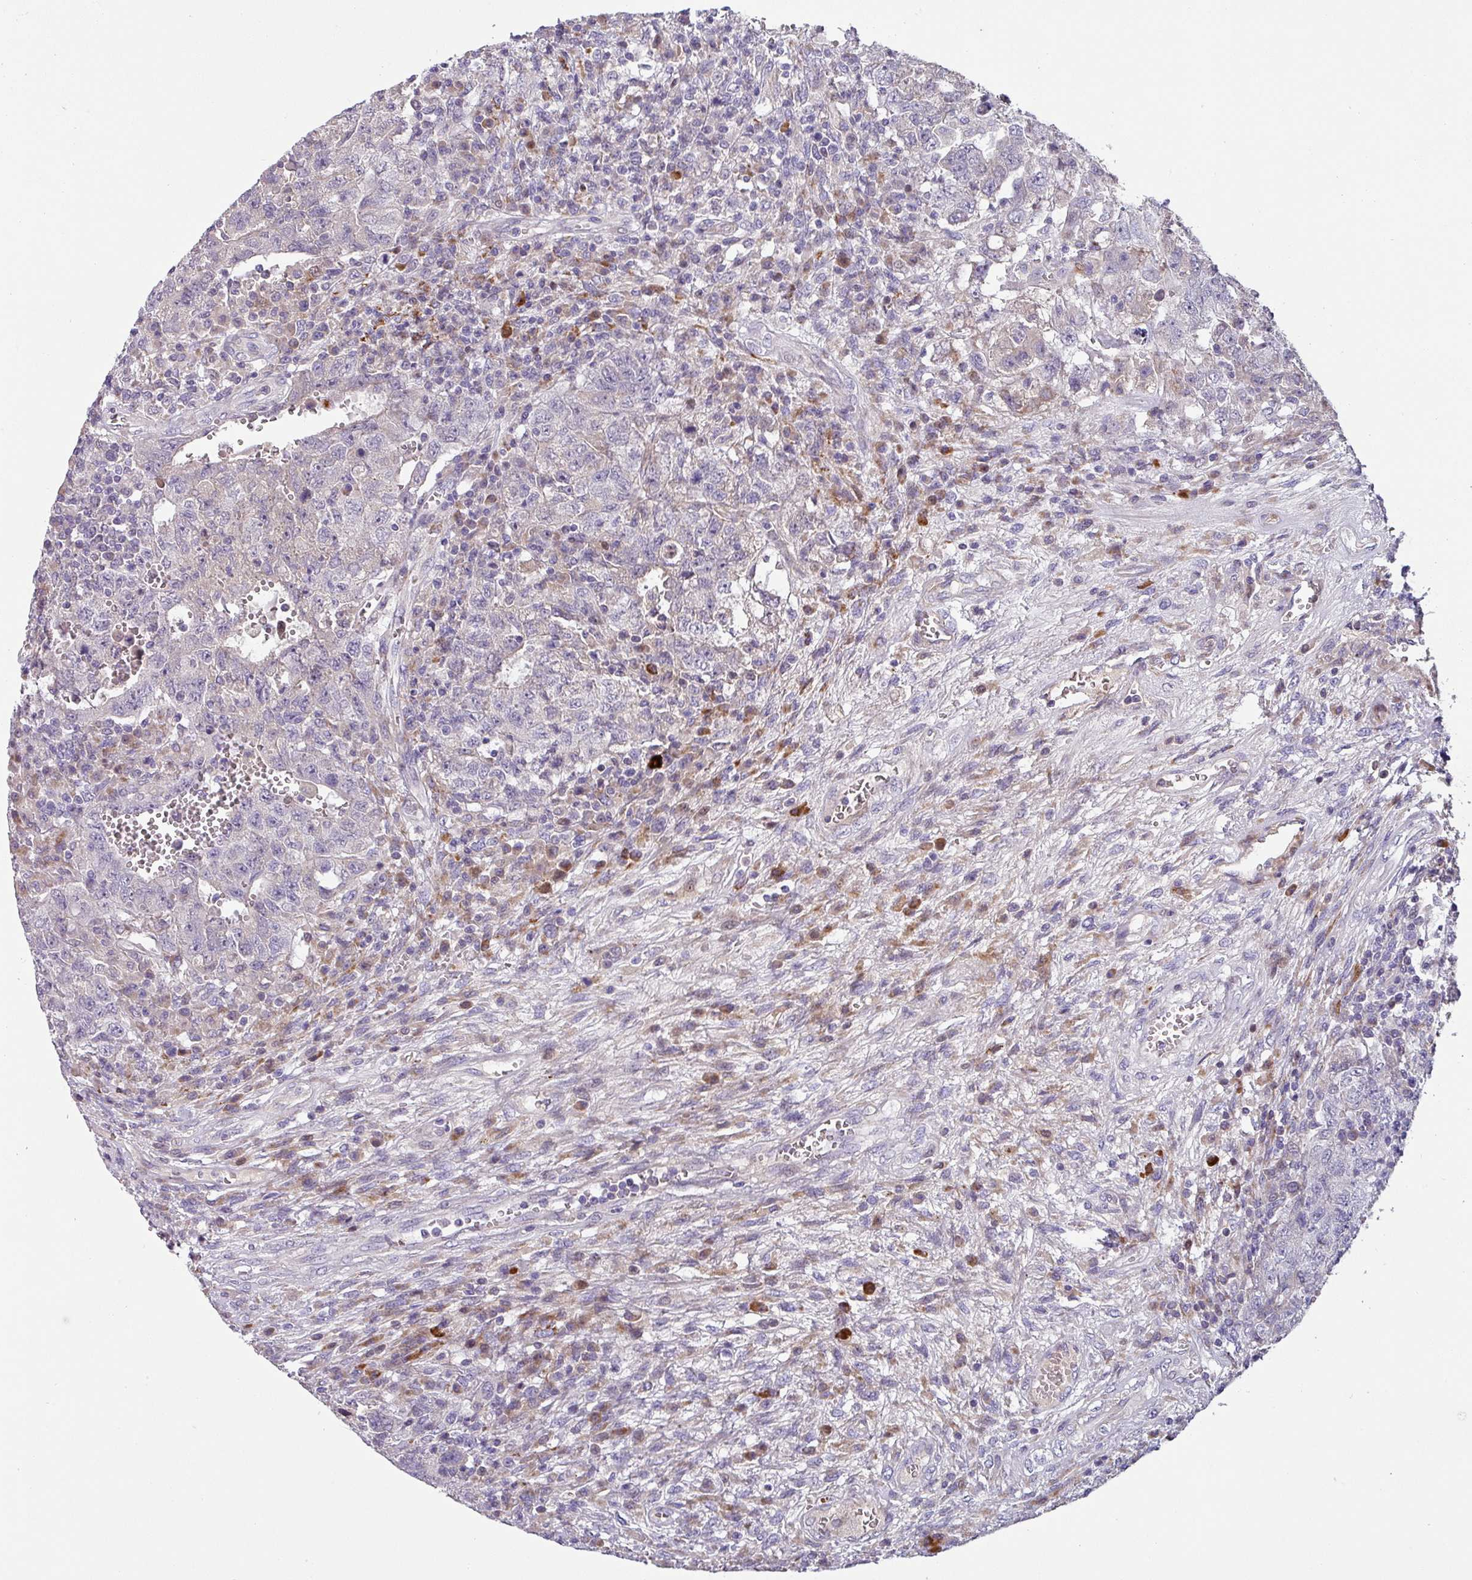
{"staining": {"intensity": "negative", "quantity": "none", "location": "none"}, "tissue": "testis cancer", "cell_type": "Tumor cells", "image_type": "cancer", "snomed": [{"axis": "morphology", "description": "Carcinoma, Embryonal, NOS"}, {"axis": "topography", "description": "Testis"}], "caption": "High magnification brightfield microscopy of testis cancer (embryonal carcinoma) stained with DAB (3,3'-diaminobenzidine) (brown) and counterstained with hematoxylin (blue): tumor cells show no significant expression.", "gene": "KLHL3", "patient": {"sex": "male", "age": 26}}